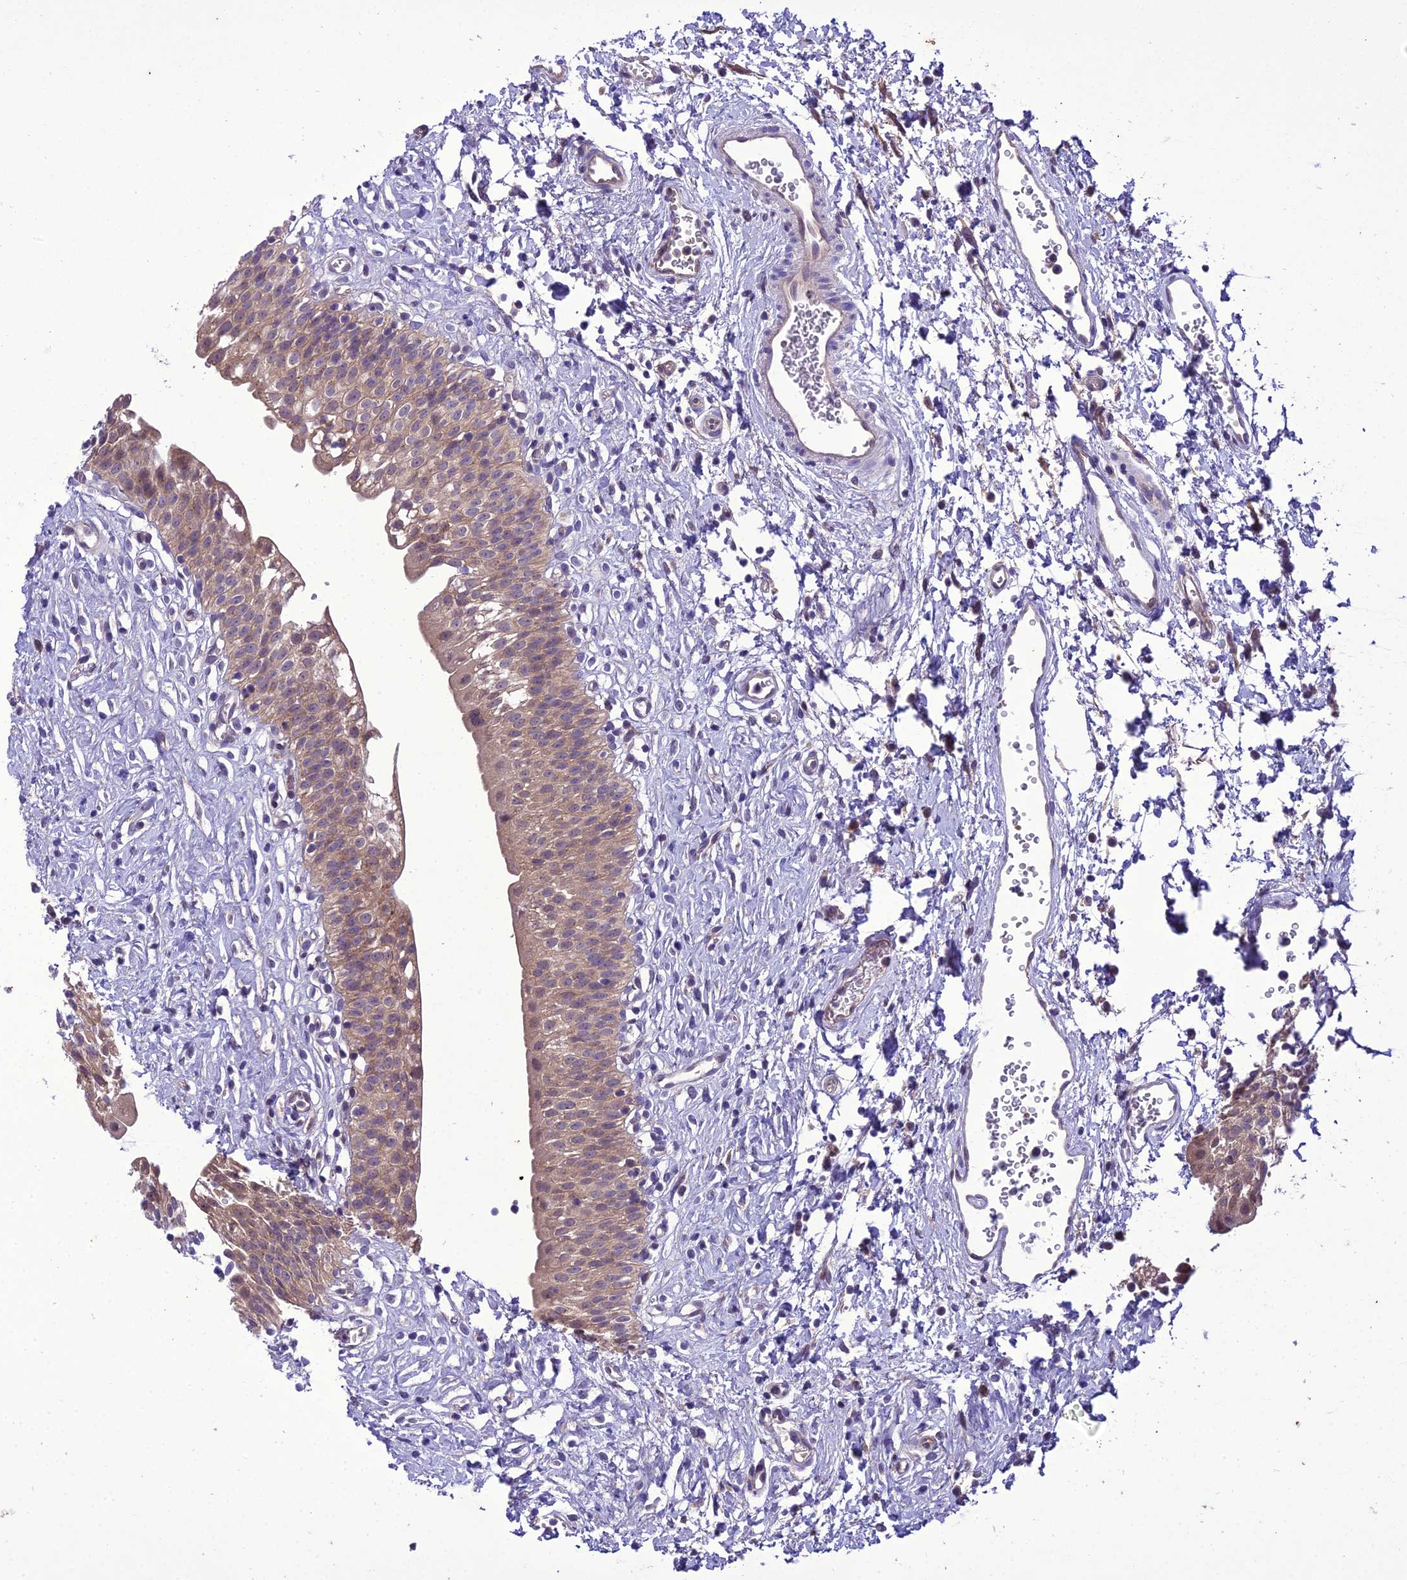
{"staining": {"intensity": "moderate", "quantity": ">75%", "location": "cytoplasmic/membranous"}, "tissue": "urinary bladder", "cell_type": "Urothelial cells", "image_type": "normal", "snomed": [{"axis": "morphology", "description": "Normal tissue, NOS"}, {"axis": "topography", "description": "Urinary bladder"}], "caption": "High-magnification brightfield microscopy of normal urinary bladder stained with DAB (brown) and counterstained with hematoxylin (blue). urothelial cells exhibit moderate cytoplasmic/membranous staining is appreciated in approximately>75% of cells. (DAB (3,3'-diaminobenzidine) = brown stain, brightfield microscopy at high magnification).", "gene": "BORCS6", "patient": {"sex": "male", "age": 51}}